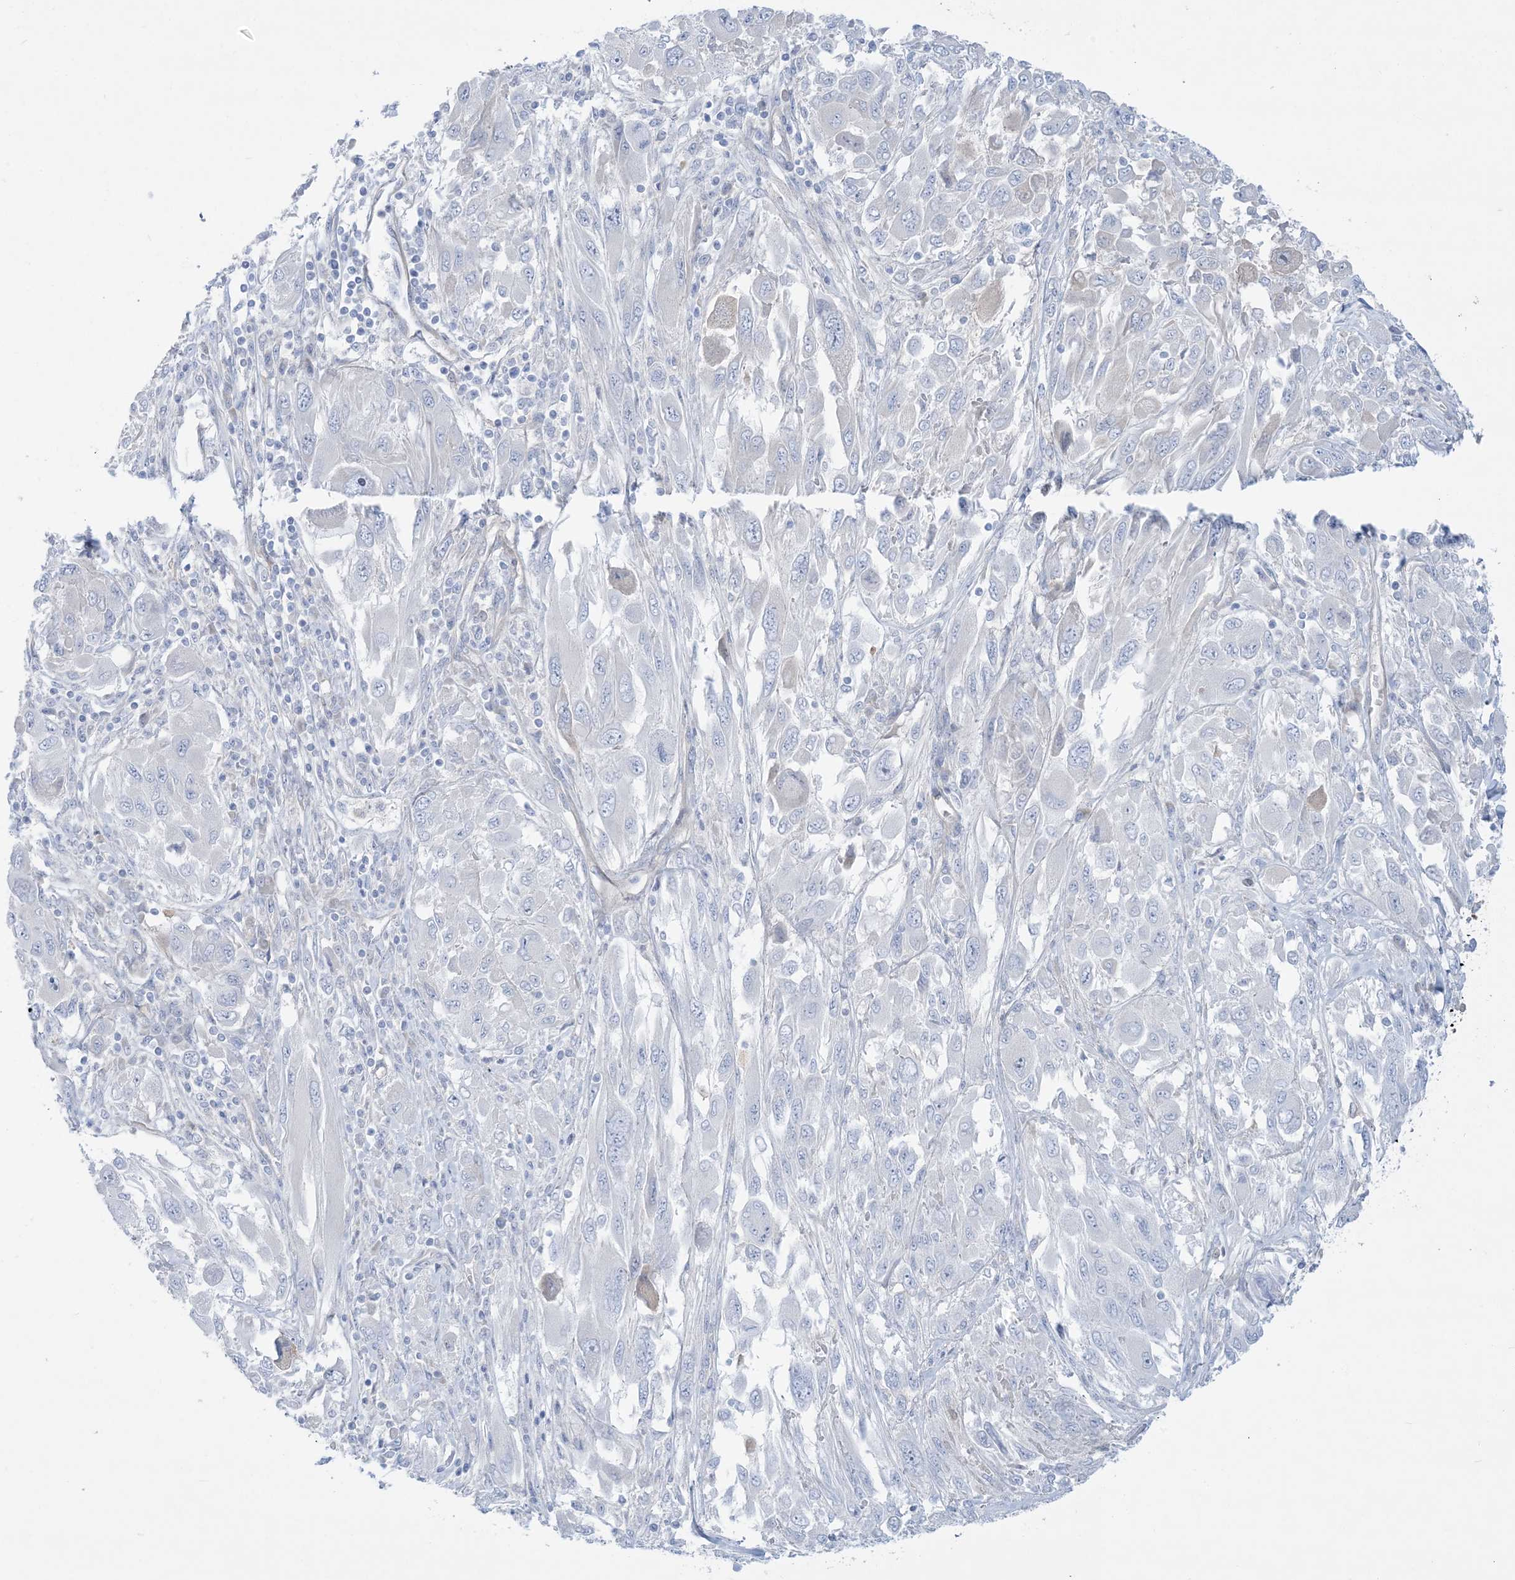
{"staining": {"intensity": "negative", "quantity": "none", "location": "none"}, "tissue": "melanoma", "cell_type": "Tumor cells", "image_type": "cancer", "snomed": [{"axis": "morphology", "description": "Malignant melanoma, NOS"}, {"axis": "topography", "description": "Skin"}], "caption": "DAB (3,3'-diaminobenzidine) immunohistochemical staining of melanoma exhibits no significant expression in tumor cells.", "gene": "ATP11C", "patient": {"sex": "female", "age": 91}}